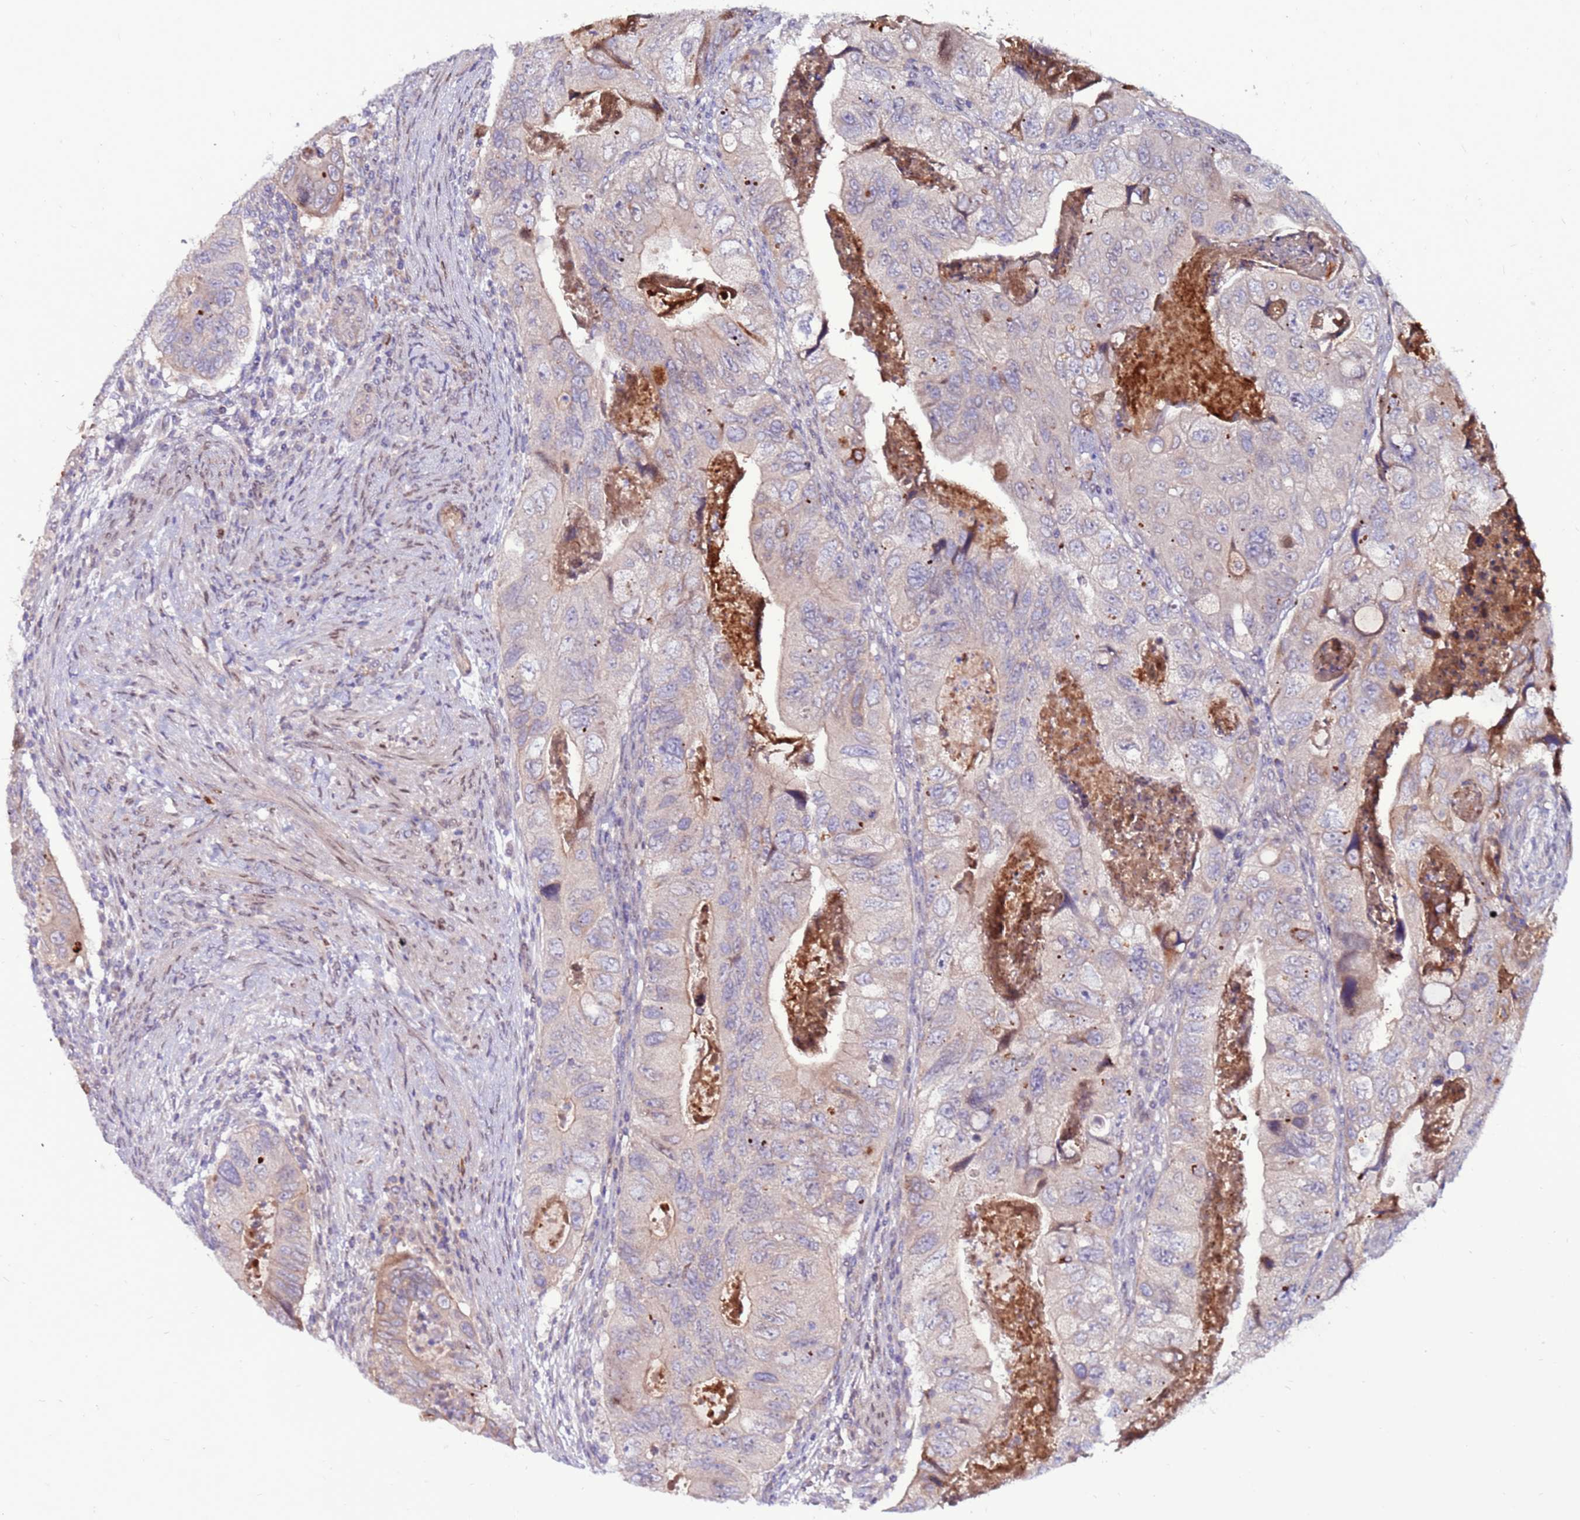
{"staining": {"intensity": "weak", "quantity": "<25%", "location": "cytoplasmic/membranous"}, "tissue": "colorectal cancer", "cell_type": "Tumor cells", "image_type": "cancer", "snomed": [{"axis": "morphology", "description": "Adenocarcinoma, NOS"}, {"axis": "topography", "description": "Rectum"}], "caption": "DAB (3,3'-diaminobenzidine) immunohistochemical staining of colorectal cancer exhibits no significant expression in tumor cells. (Brightfield microscopy of DAB (3,3'-diaminobenzidine) immunohistochemistry (IHC) at high magnification).", "gene": "CCDC71", "patient": {"sex": "male", "age": 63}}